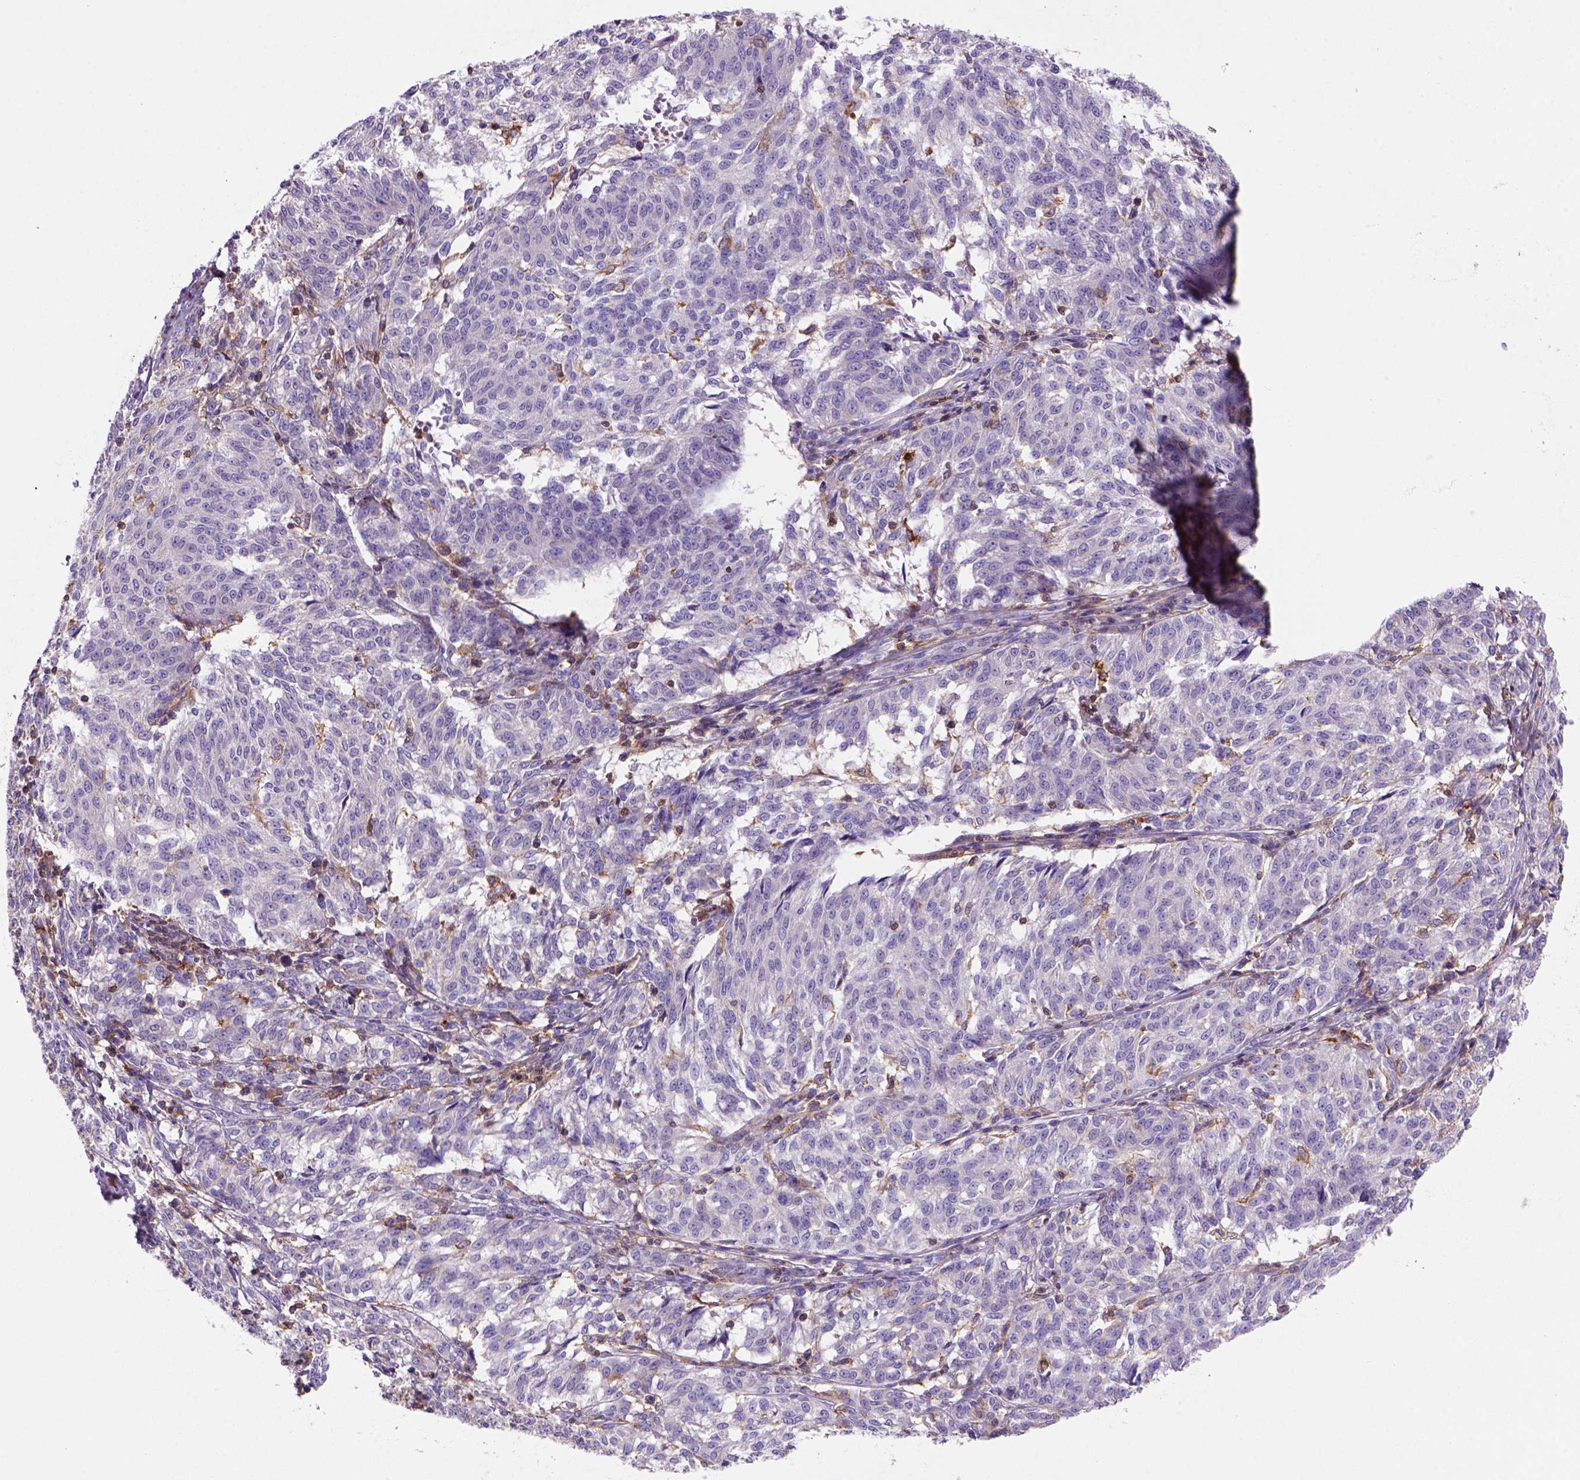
{"staining": {"intensity": "negative", "quantity": "none", "location": "none"}, "tissue": "melanoma", "cell_type": "Tumor cells", "image_type": "cancer", "snomed": [{"axis": "morphology", "description": "Malignant melanoma, NOS"}, {"axis": "topography", "description": "Skin"}], "caption": "The immunohistochemistry (IHC) photomicrograph has no significant expression in tumor cells of malignant melanoma tissue.", "gene": "INPP5D", "patient": {"sex": "female", "age": 72}}